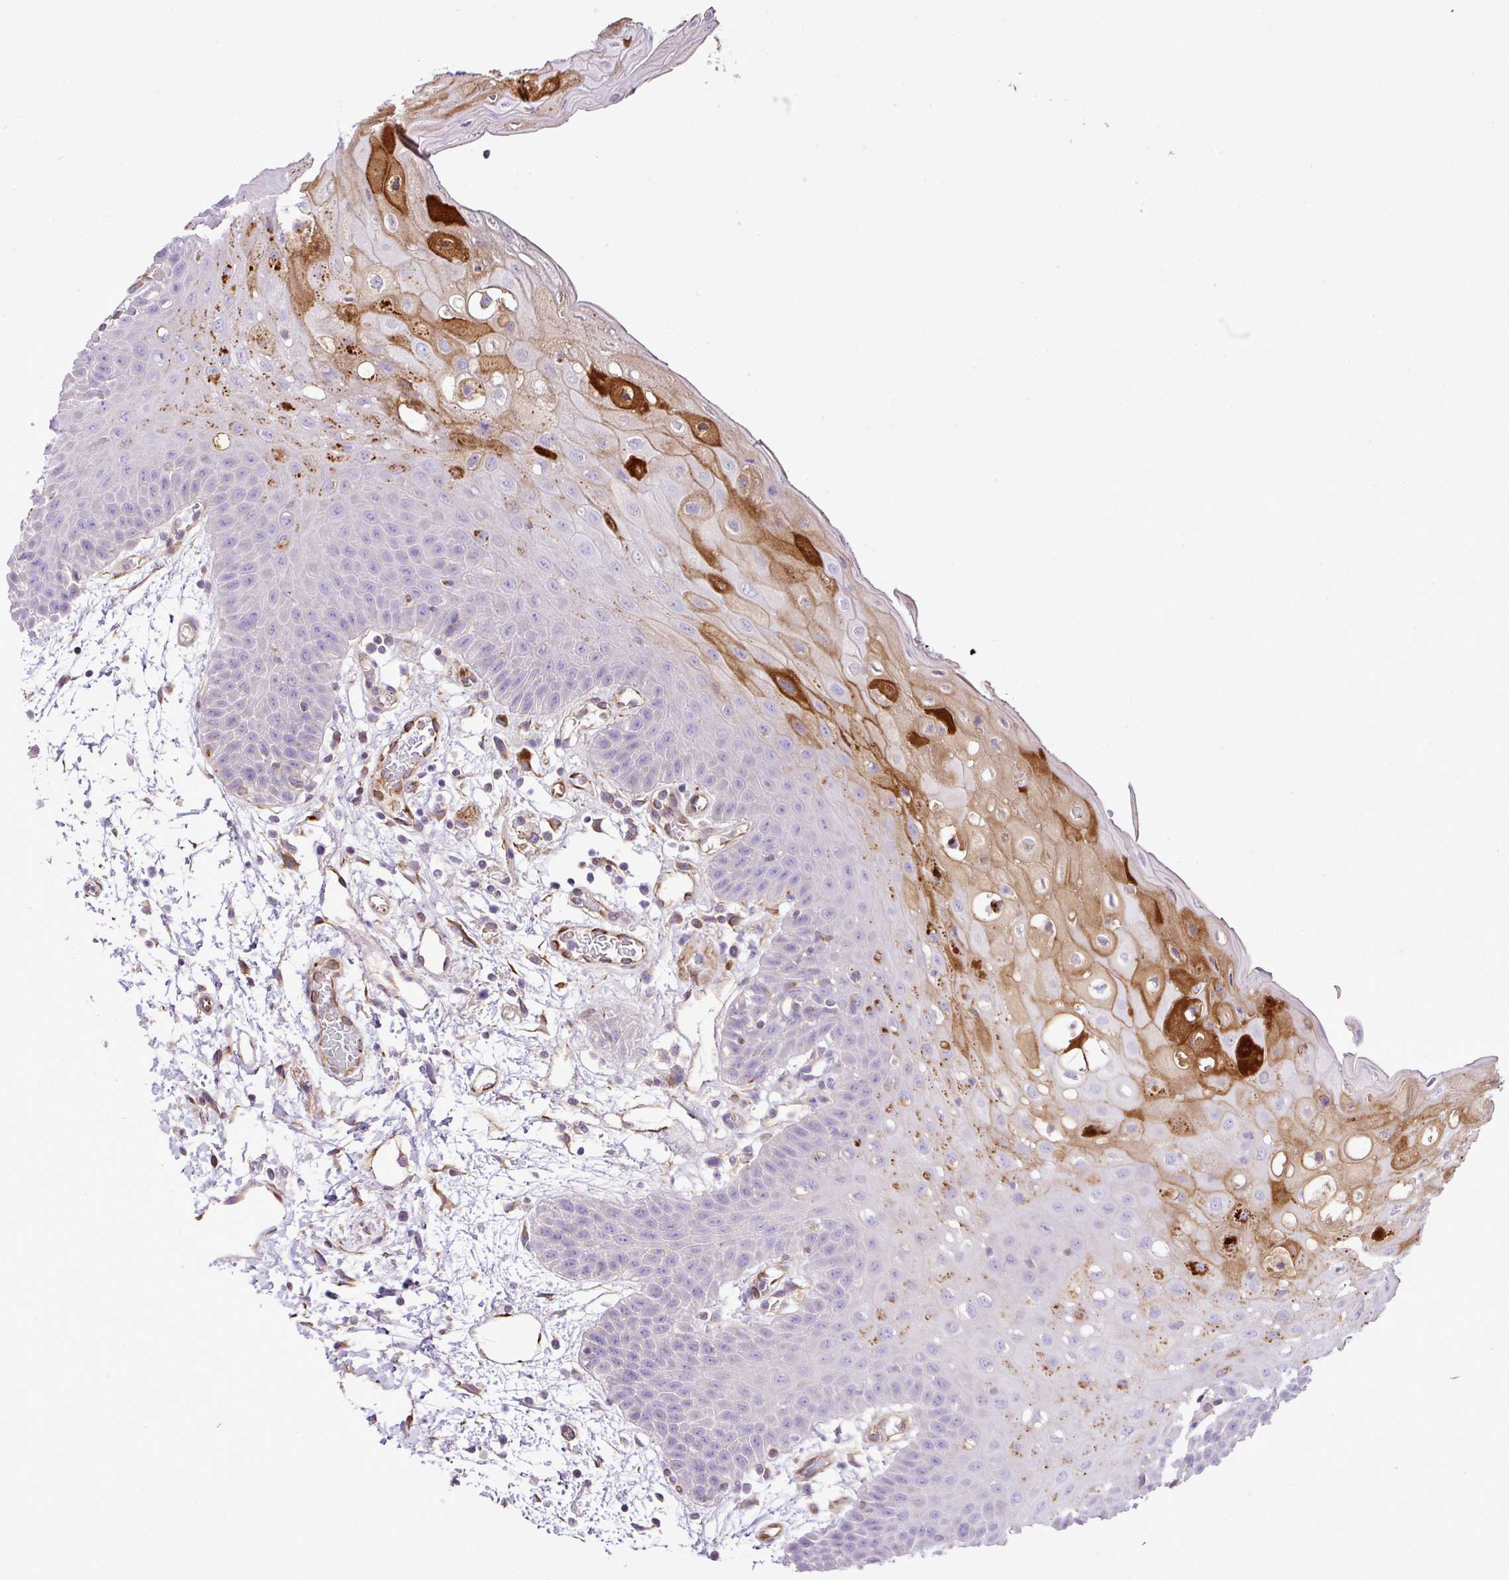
{"staining": {"intensity": "strong", "quantity": "<25%", "location": "cytoplasmic/membranous"}, "tissue": "oral mucosa", "cell_type": "Squamous epithelial cells", "image_type": "normal", "snomed": [{"axis": "morphology", "description": "Normal tissue, NOS"}, {"axis": "topography", "description": "Oral tissue"}, {"axis": "topography", "description": "Tounge, NOS"}], "caption": "Immunohistochemistry image of normal human oral mucosa stained for a protein (brown), which shows medium levels of strong cytoplasmic/membranous positivity in about <25% of squamous epithelial cells.", "gene": "CTXN2", "patient": {"sex": "female", "age": 59}}